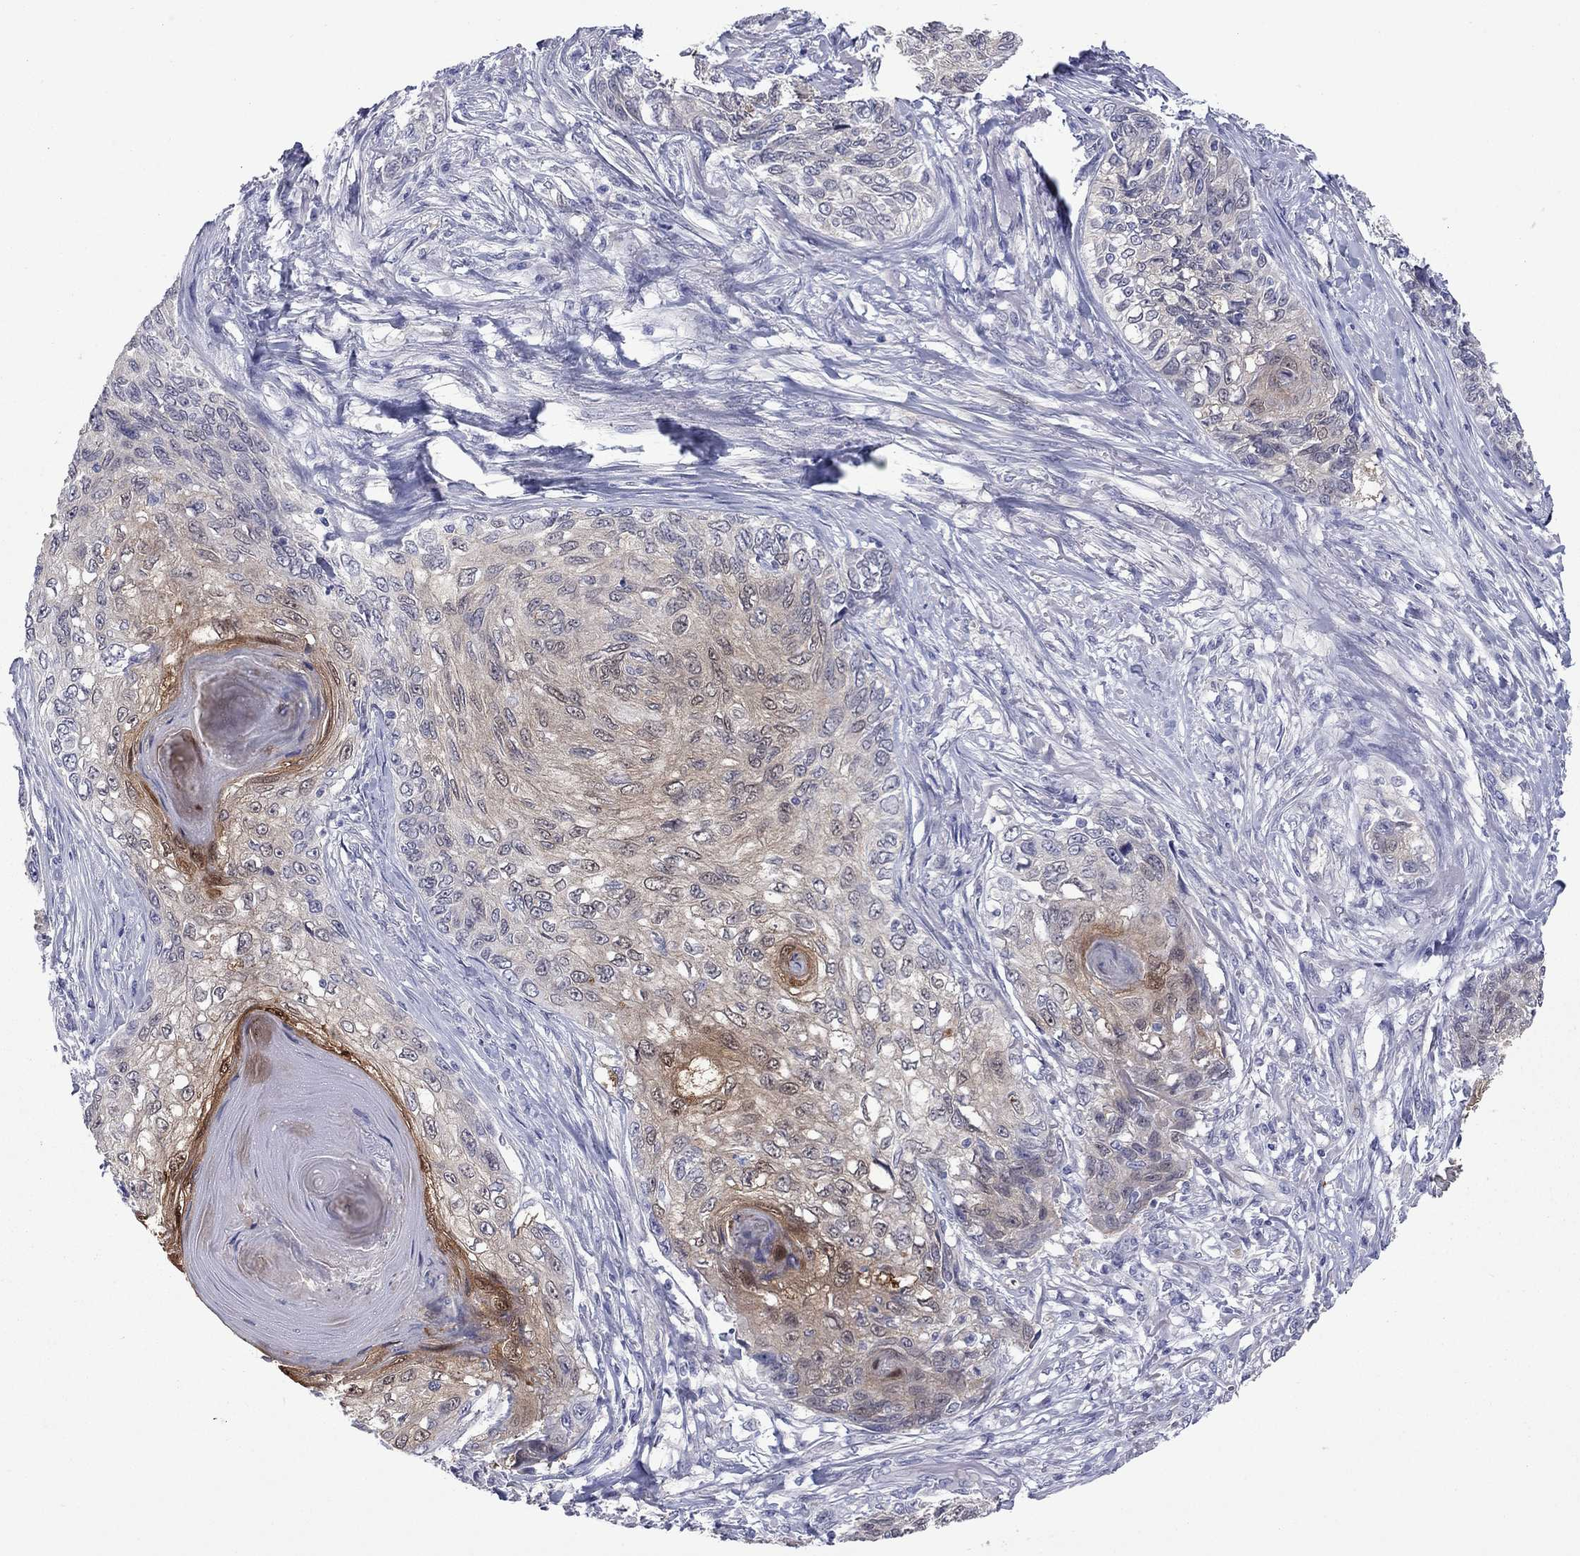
{"staining": {"intensity": "weak", "quantity": "<25%", "location": "cytoplasmic/membranous"}, "tissue": "skin cancer", "cell_type": "Tumor cells", "image_type": "cancer", "snomed": [{"axis": "morphology", "description": "Squamous cell carcinoma, NOS"}, {"axis": "topography", "description": "Skin"}], "caption": "Tumor cells are negative for brown protein staining in skin squamous cell carcinoma.", "gene": "CTNNBIP1", "patient": {"sex": "male", "age": 92}}